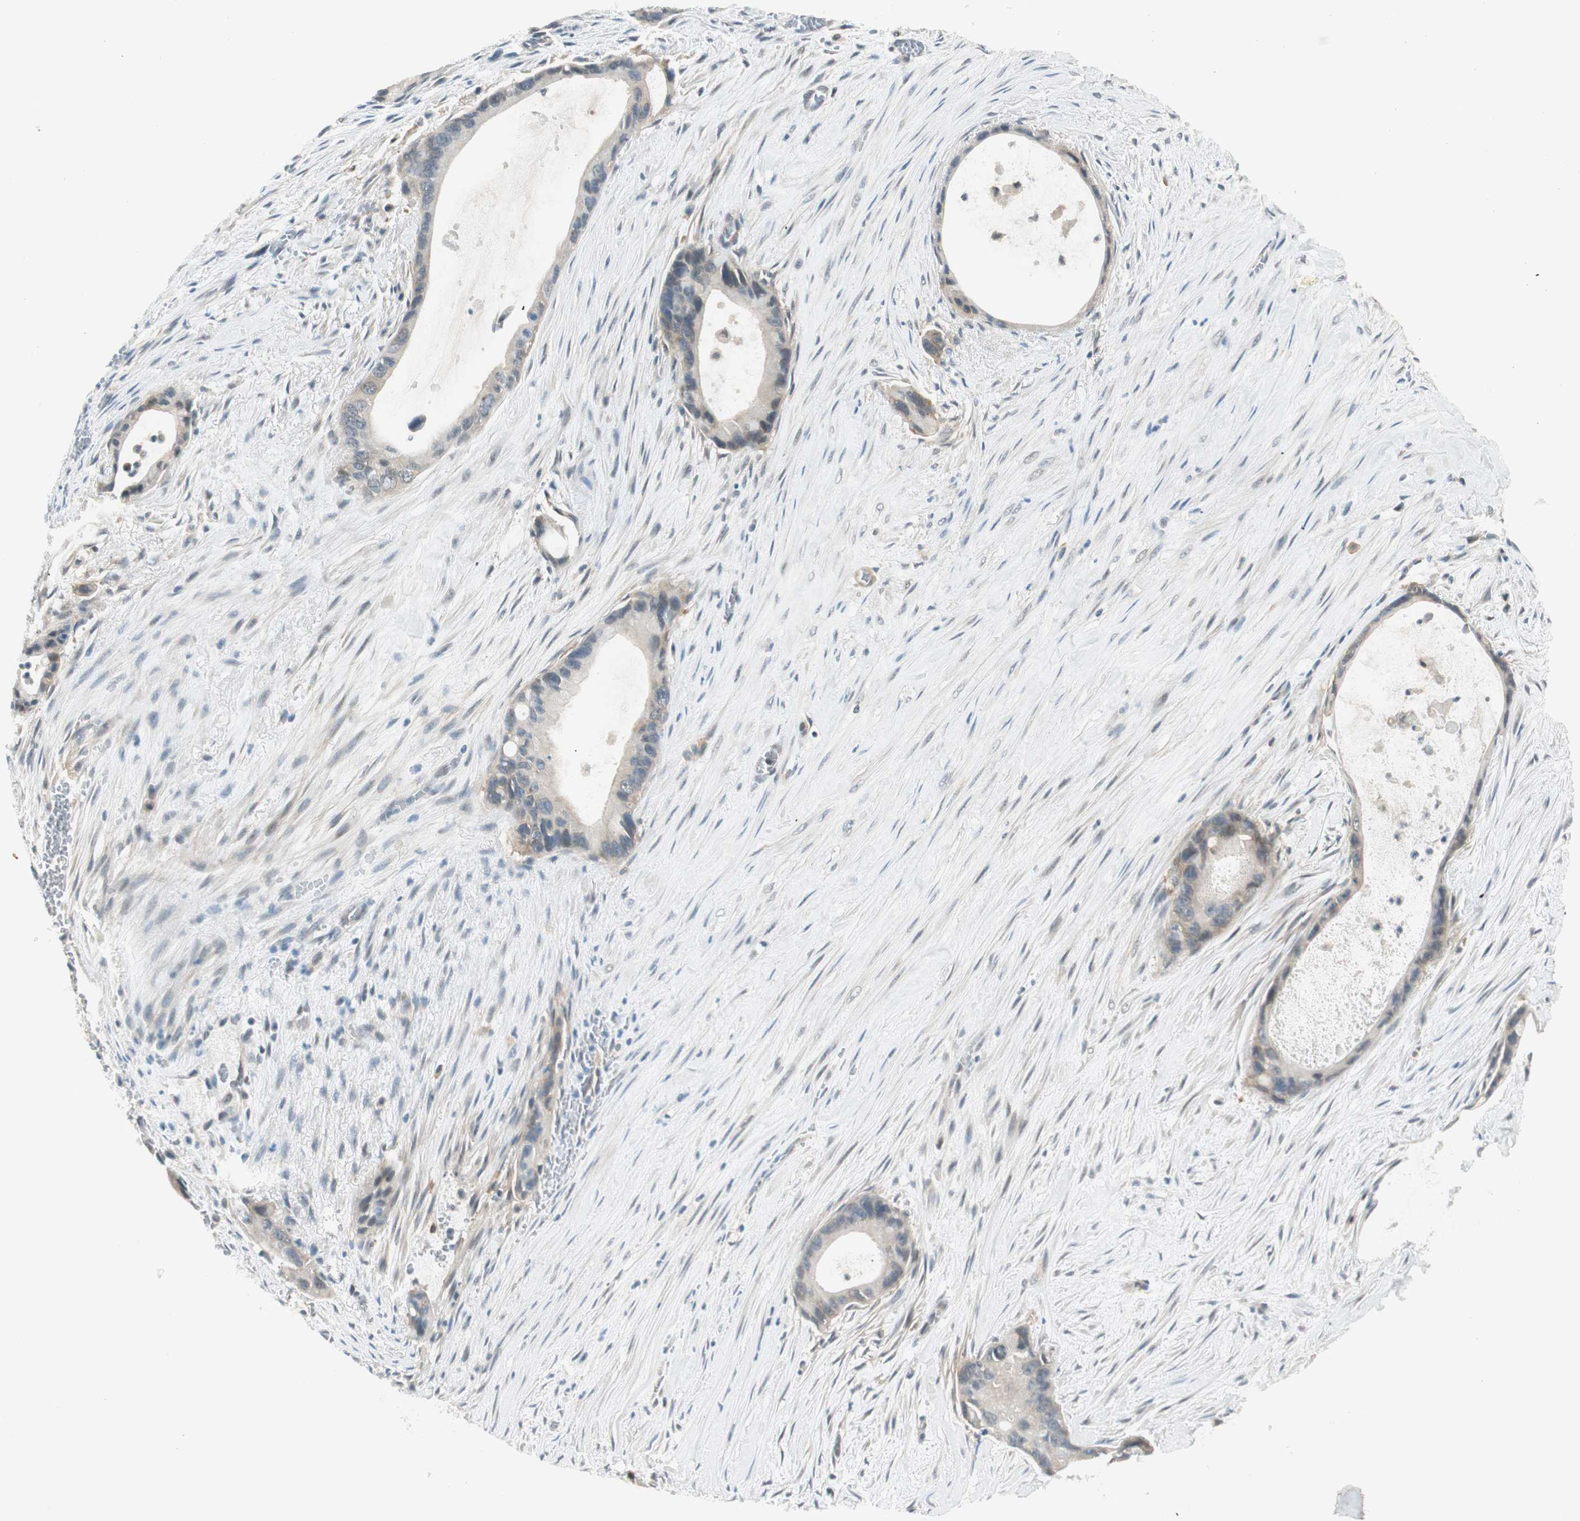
{"staining": {"intensity": "weak", "quantity": "25%-75%", "location": "cytoplasmic/membranous"}, "tissue": "liver cancer", "cell_type": "Tumor cells", "image_type": "cancer", "snomed": [{"axis": "morphology", "description": "Cholangiocarcinoma"}, {"axis": "topography", "description": "Liver"}], "caption": "An image showing weak cytoplasmic/membranous expression in about 25%-75% of tumor cells in liver cancer, as visualized by brown immunohistochemical staining.", "gene": "PSMD8", "patient": {"sex": "female", "age": 55}}